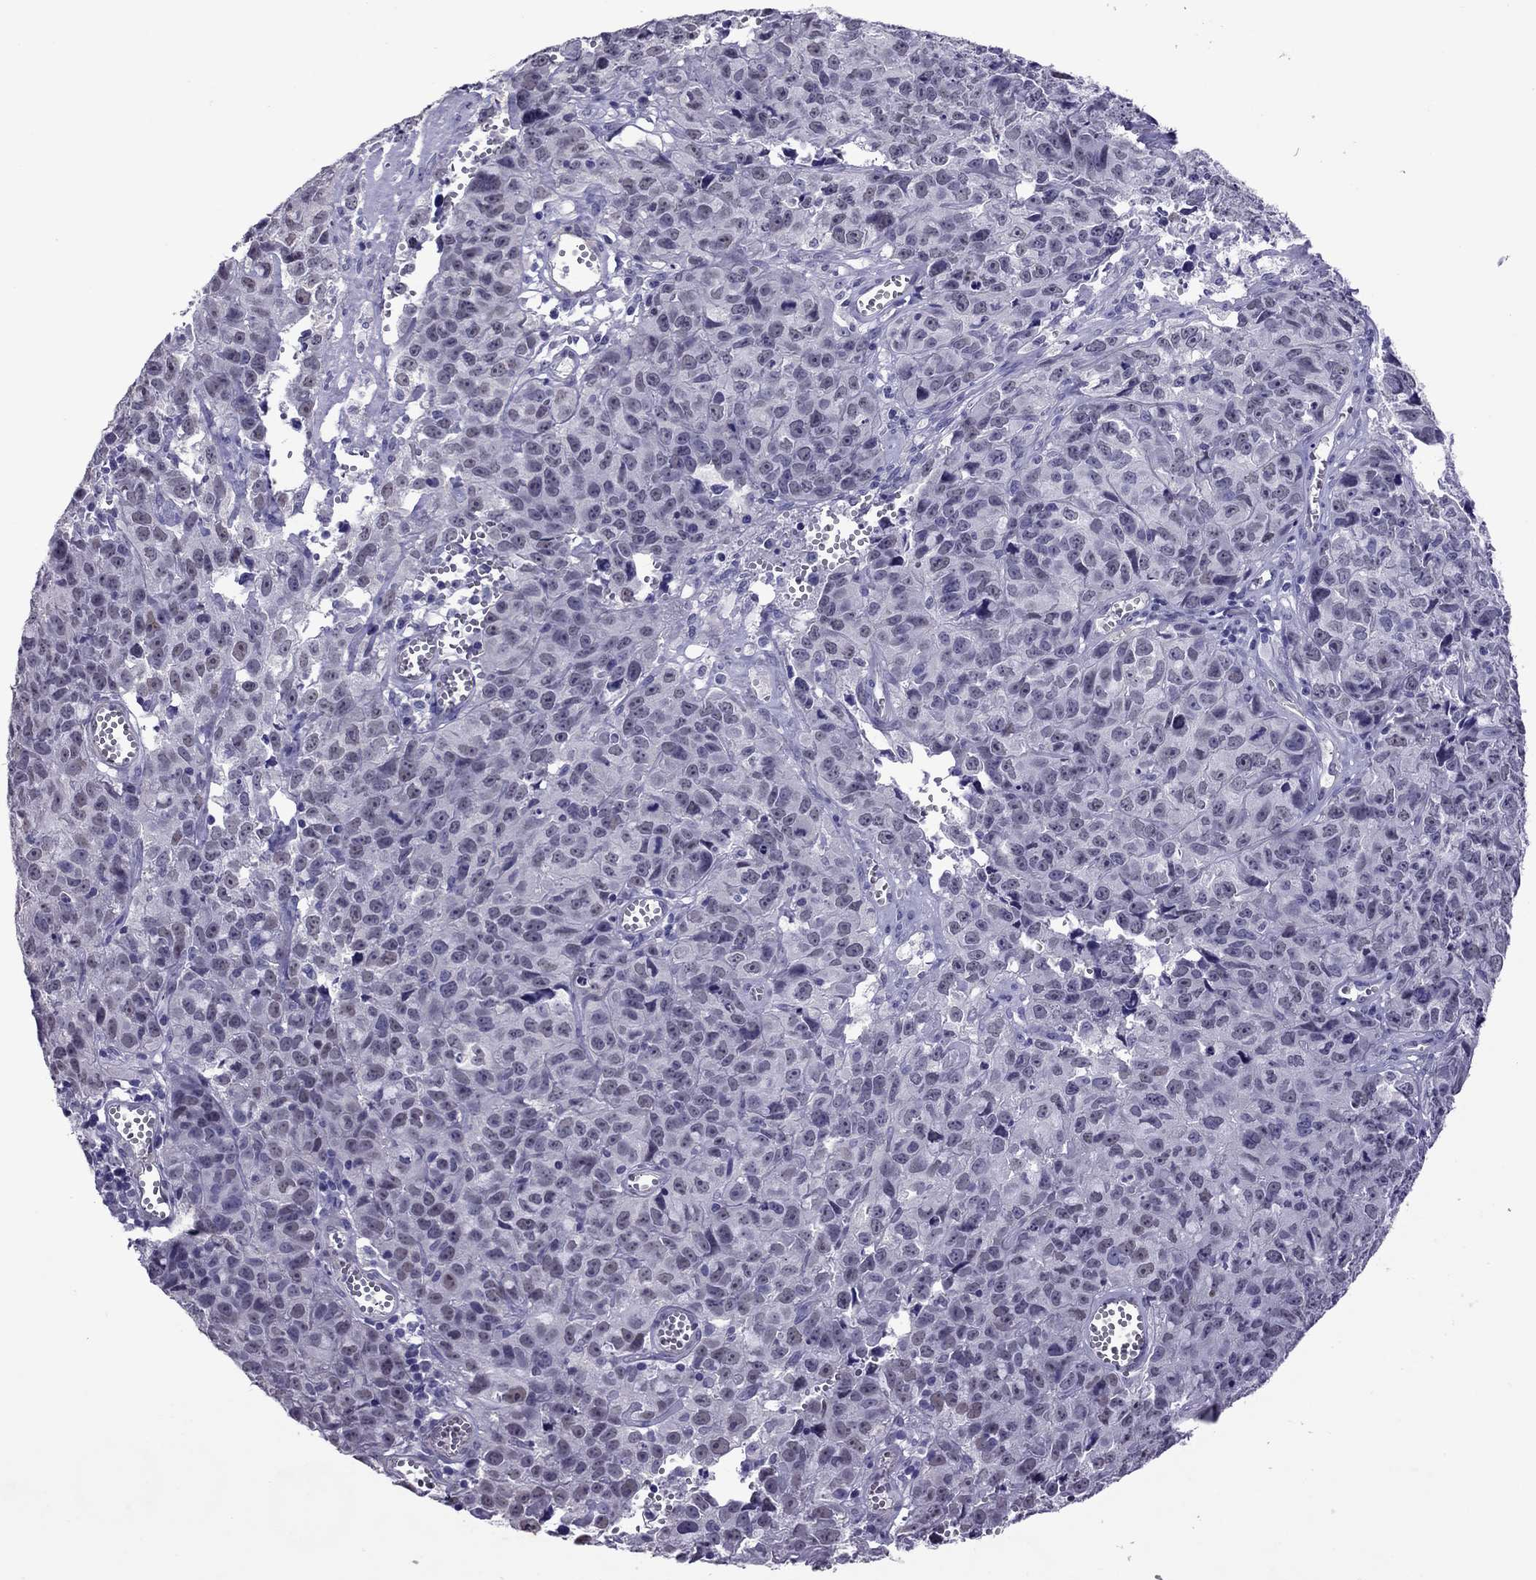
{"staining": {"intensity": "negative", "quantity": "none", "location": "none"}, "tissue": "cervical cancer", "cell_type": "Tumor cells", "image_type": "cancer", "snomed": [{"axis": "morphology", "description": "Squamous cell carcinoma, NOS"}, {"axis": "topography", "description": "Cervix"}], "caption": "Immunohistochemical staining of human cervical cancer displays no significant staining in tumor cells. The staining is performed using DAB brown chromogen with nuclei counter-stained in using hematoxylin.", "gene": "CHRNA5", "patient": {"sex": "female", "age": 28}}